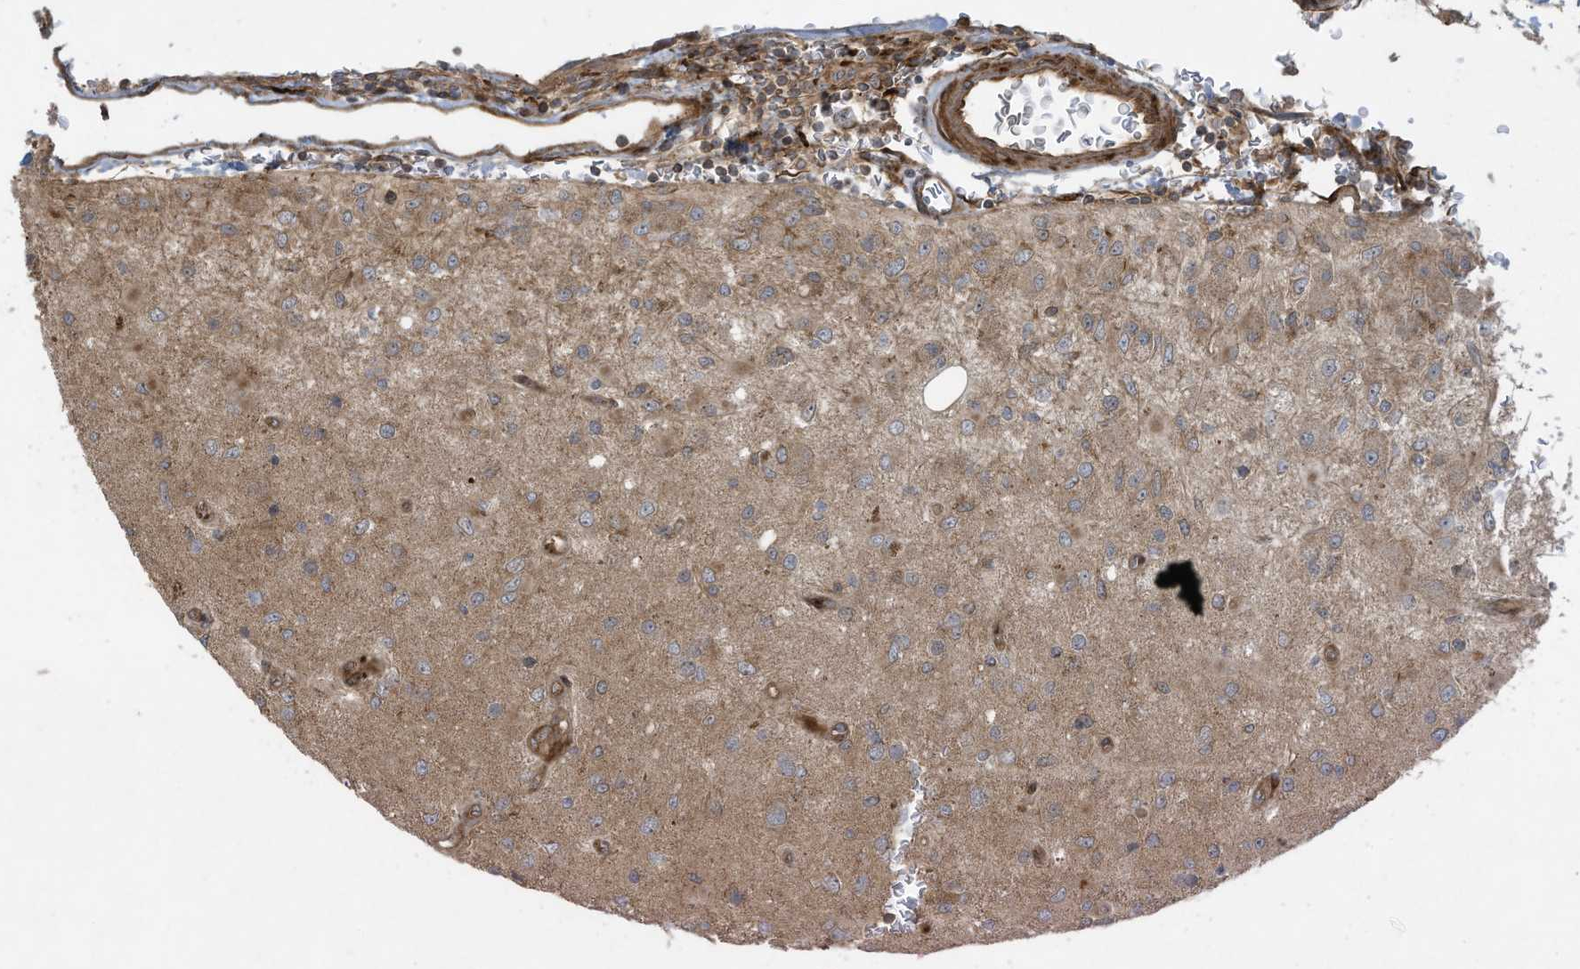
{"staining": {"intensity": "weak", "quantity": ">75%", "location": "cytoplasmic/membranous"}, "tissue": "glioma", "cell_type": "Tumor cells", "image_type": "cancer", "snomed": [{"axis": "morphology", "description": "Normal tissue, NOS"}, {"axis": "morphology", "description": "Glioma, malignant, High grade"}, {"axis": "topography", "description": "Cerebral cortex"}], "caption": "This is a micrograph of immunohistochemistry staining of malignant glioma (high-grade), which shows weak positivity in the cytoplasmic/membranous of tumor cells.", "gene": "DDIT4", "patient": {"sex": "male", "age": 77}}